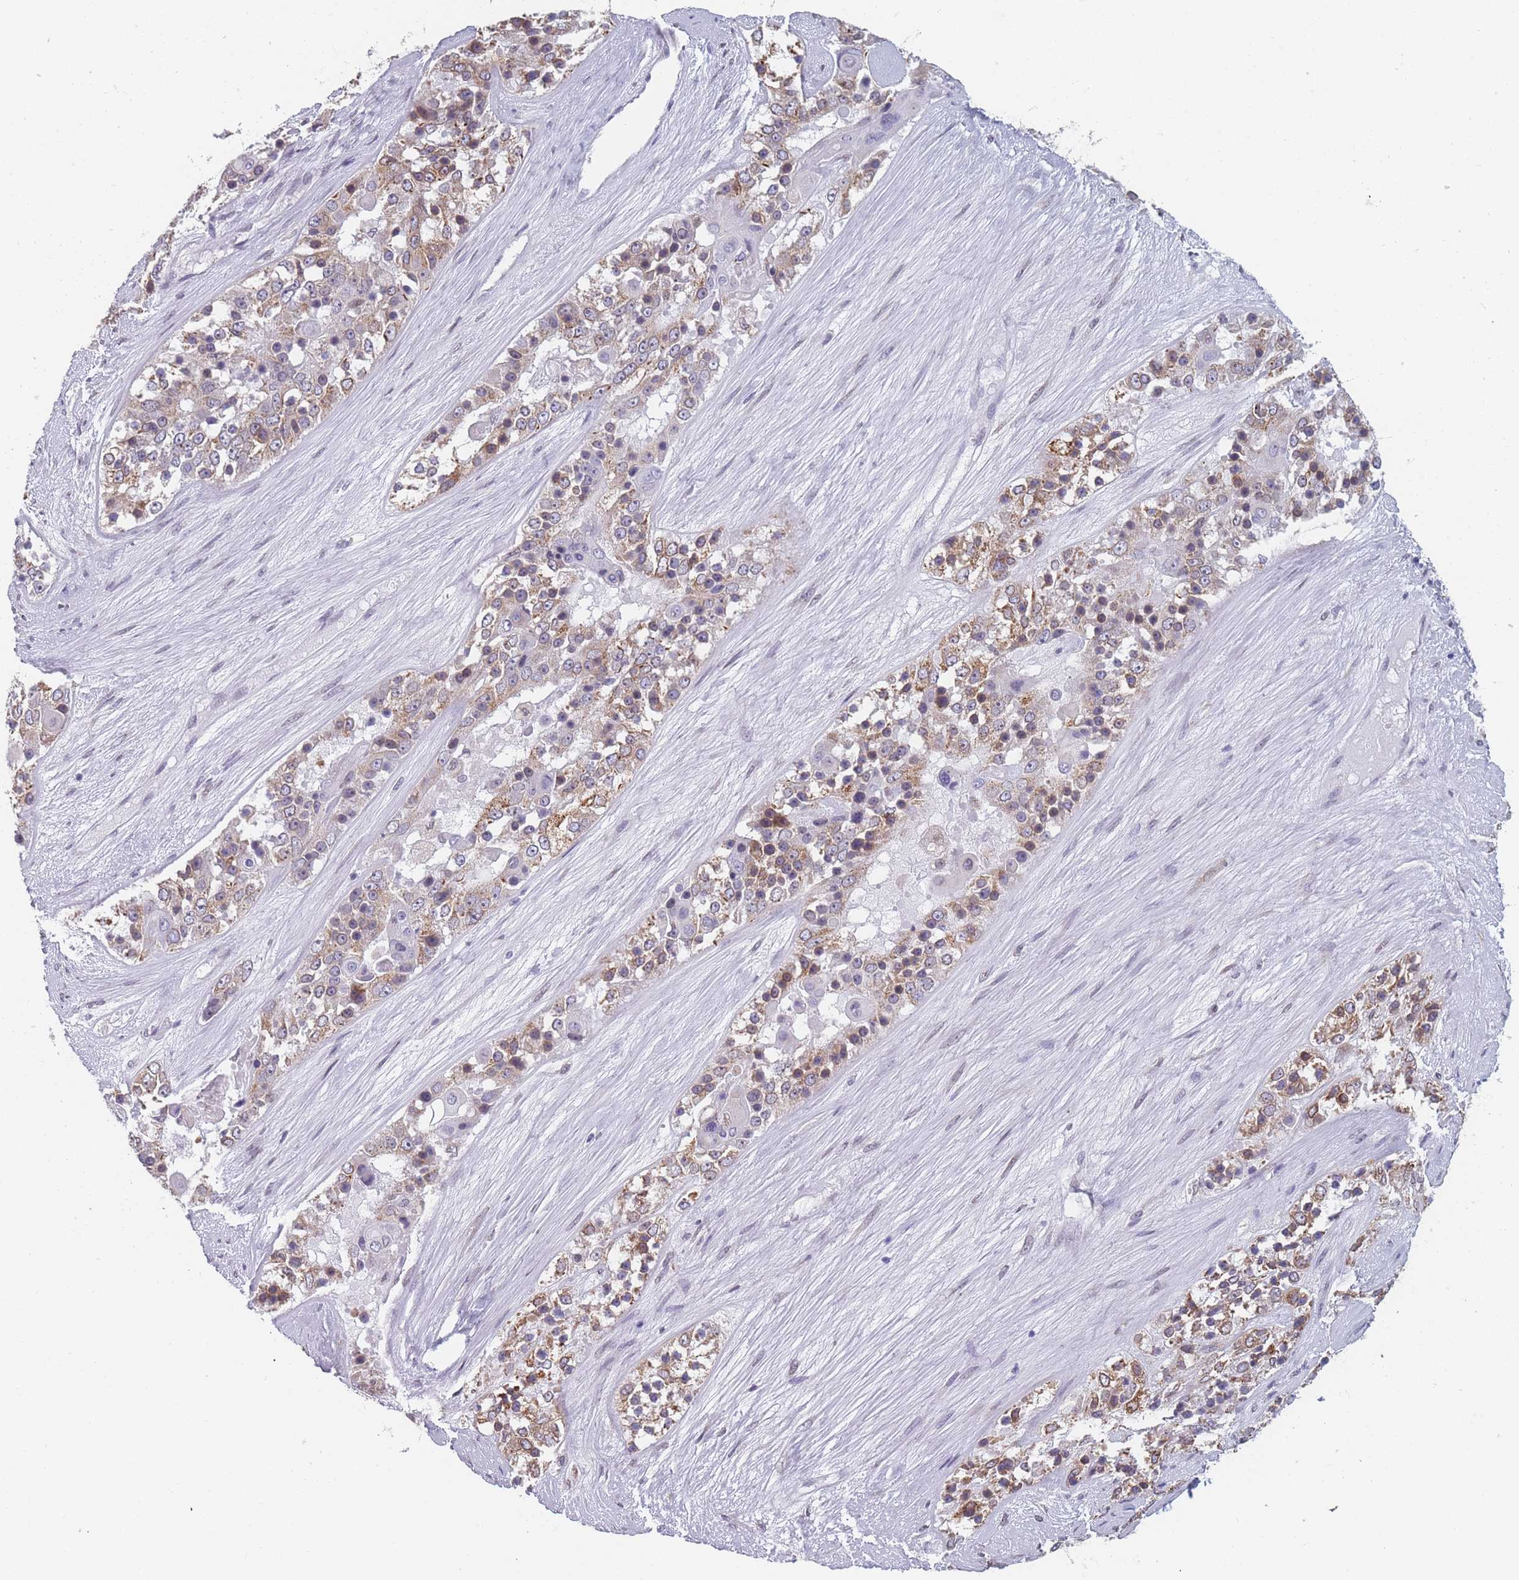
{"staining": {"intensity": "weak", "quantity": ">75%", "location": "cytoplasmic/membranous"}, "tissue": "ovarian cancer", "cell_type": "Tumor cells", "image_type": "cancer", "snomed": [{"axis": "morphology", "description": "Carcinoma, endometroid"}, {"axis": "topography", "description": "Ovary"}], "caption": "Weak cytoplasmic/membranous staining for a protein is identified in about >75% of tumor cells of ovarian cancer (endometroid carcinoma) using immunohistochemistry.", "gene": "TMED10", "patient": {"sex": "female", "age": 51}}